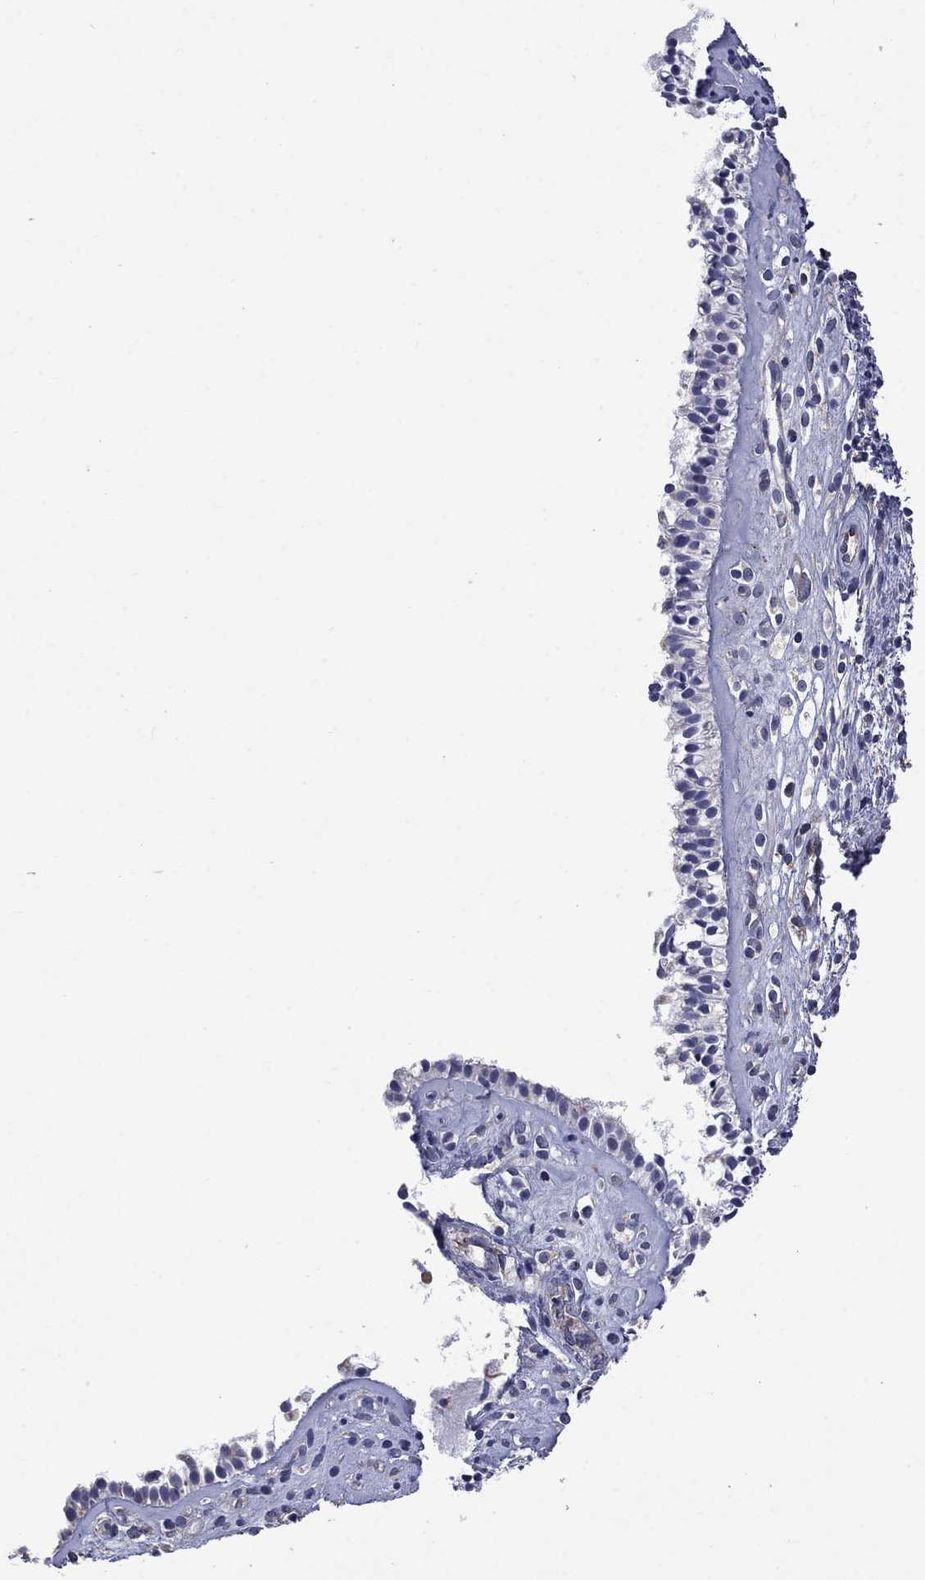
{"staining": {"intensity": "negative", "quantity": "none", "location": "none"}, "tissue": "nasopharynx", "cell_type": "Respiratory epithelial cells", "image_type": "normal", "snomed": [{"axis": "morphology", "description": "Normal tissue, NOS"}, {"axis": "topography", "description": "Nasopharynx"}], "caption": "Respiratory epithelial cells are negative for brown protein staining in benign nasopharynx. (DAB immunohistochemistry with hematoxylin counter stain).", "gene": "CAMKK2", "patient": {"sex": "male", "age": 29}}